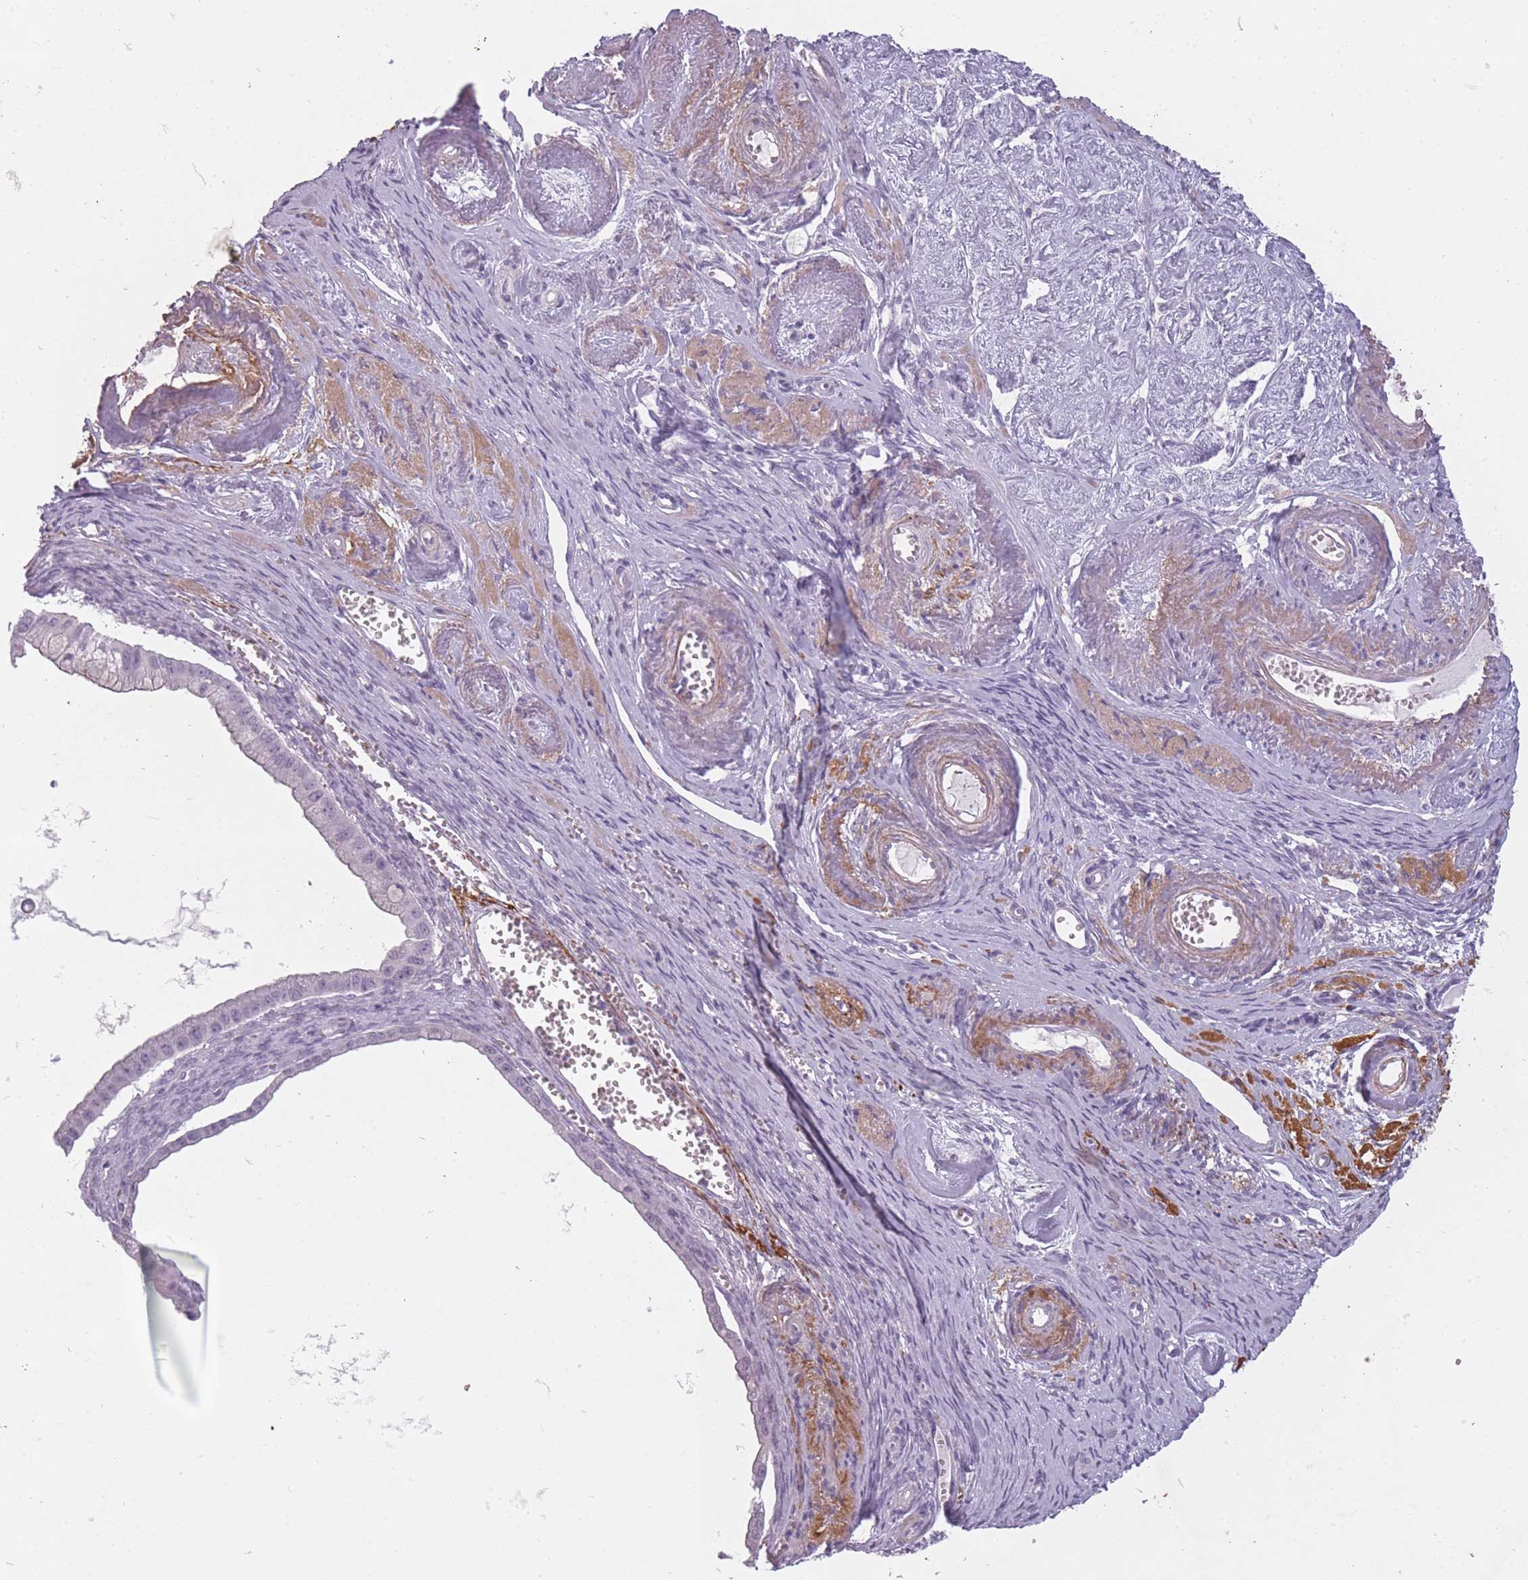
{"staining": {"intensity": "negative", "quantity": "none", "location": "none"}, "tissue": "ovarian cancer", "cell_type": "Tumor cells", "image_type": "cancer", "snomed": [{"axis": "morphology", "description": "Cystadenocarcinoma, mucinous, NOS"}, {"axis": "topography", "description": "Ovary"}], "caption": "A high-resolution image shows IHC staining of ovarian mucinous cystadenocarcinoma, which shows no significant positivity in tumor cells. Brightfield microscopy of IHC stained with DAB (brown) and hematoxylin (blue), captured at high magnification.", "gene": "RFX4", "patient": {"sex": "female", "age": 59}}